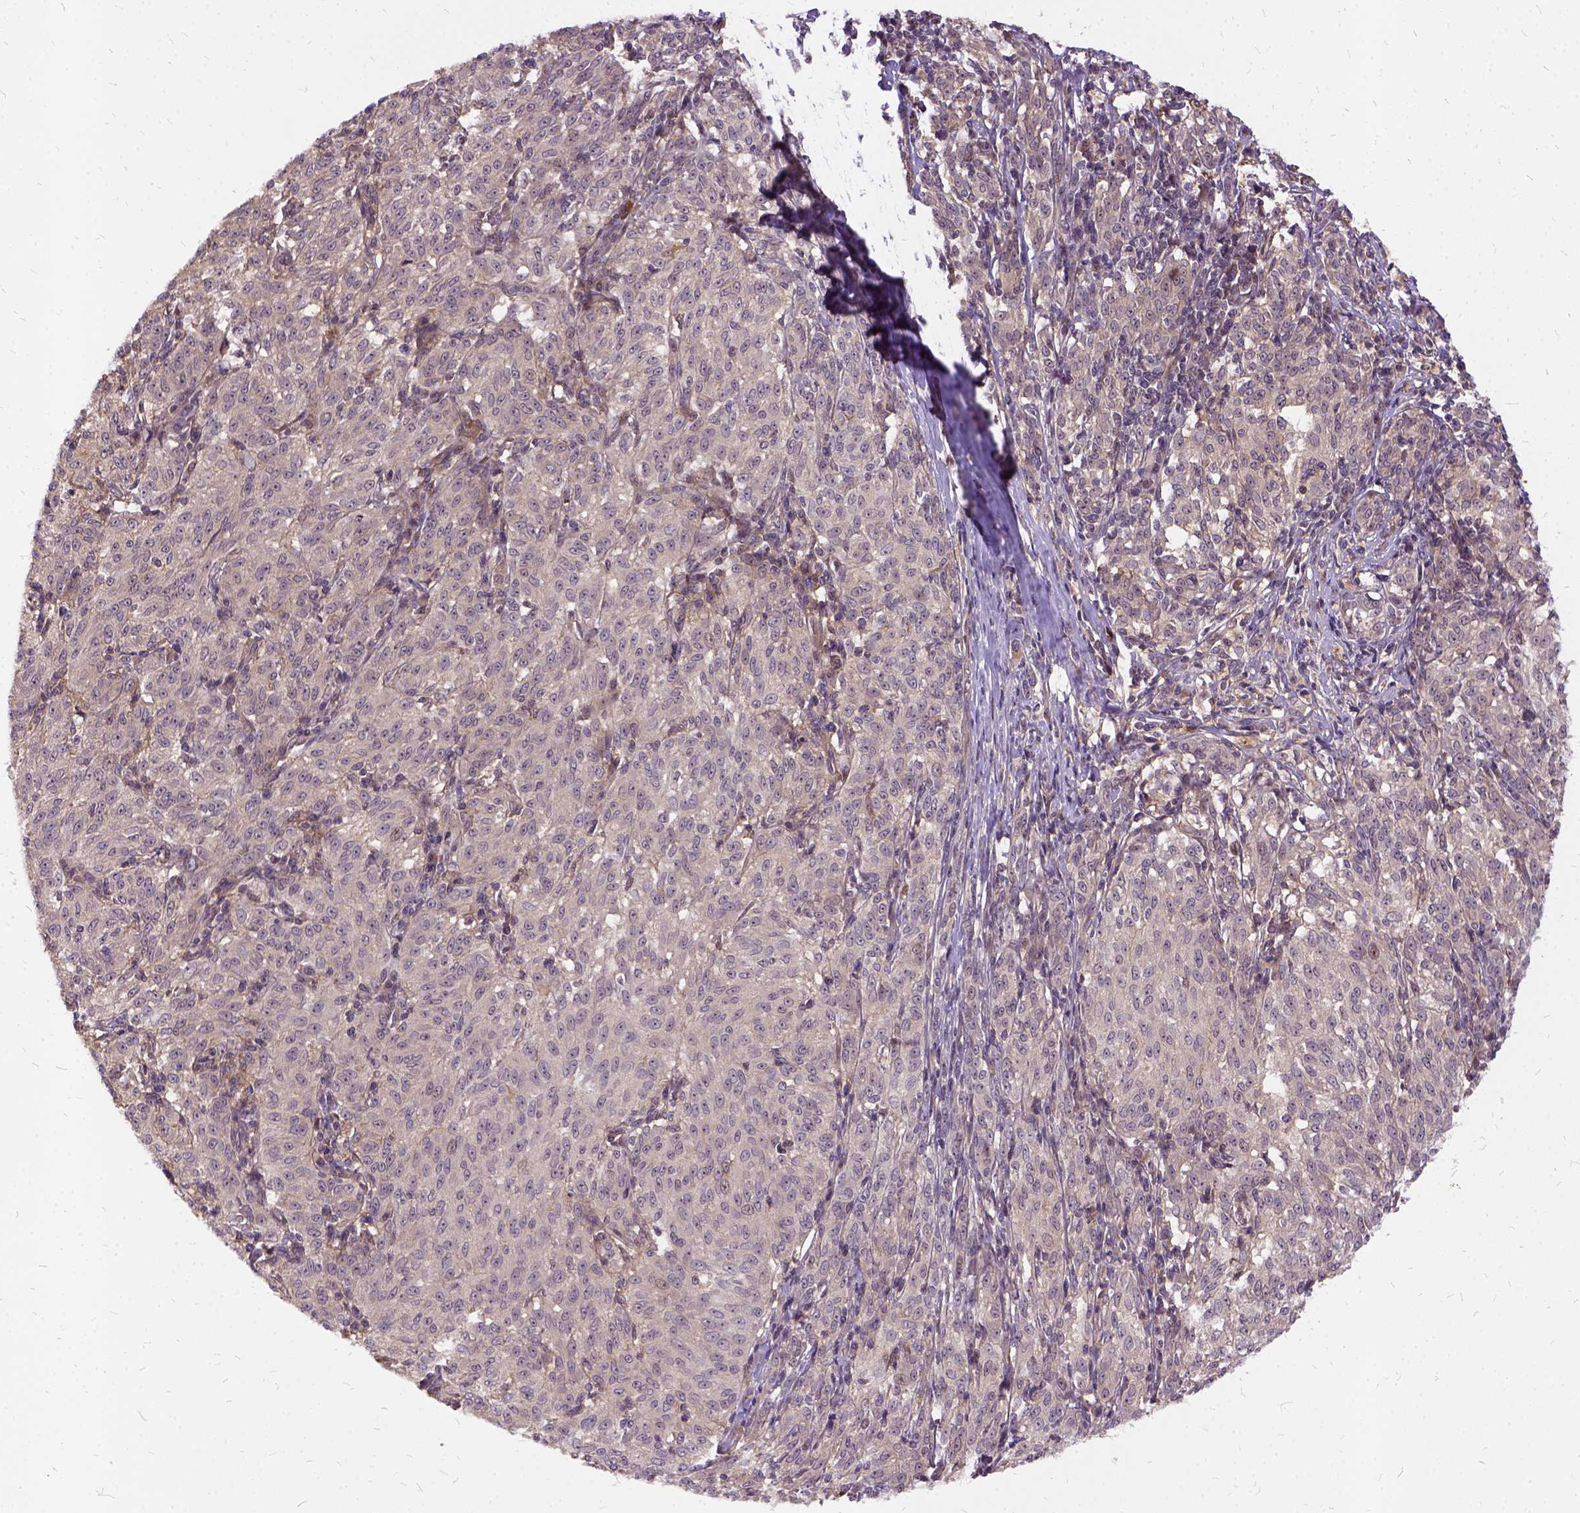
{"staining": {"intensity": "weak", "quantity": "25%-75%", "location": "cytoplasmic/membranous"}, "tissue": "melanoma", "cell_type": "Tumor cells", "image_type": "cancer", "snomed": [{"axis": "morphology", "description": "Malignant melanoma, NOS"}, {"axis": "topography", "description": "Skin"}], "caption": "Tumor cells reveal low levels of weak cytoplasmic/membranous positivity in approximately 25%-75% of cells in human melanoma.", "gene": "ILRUN", "patient": {"sex": "female", "age": 72}}